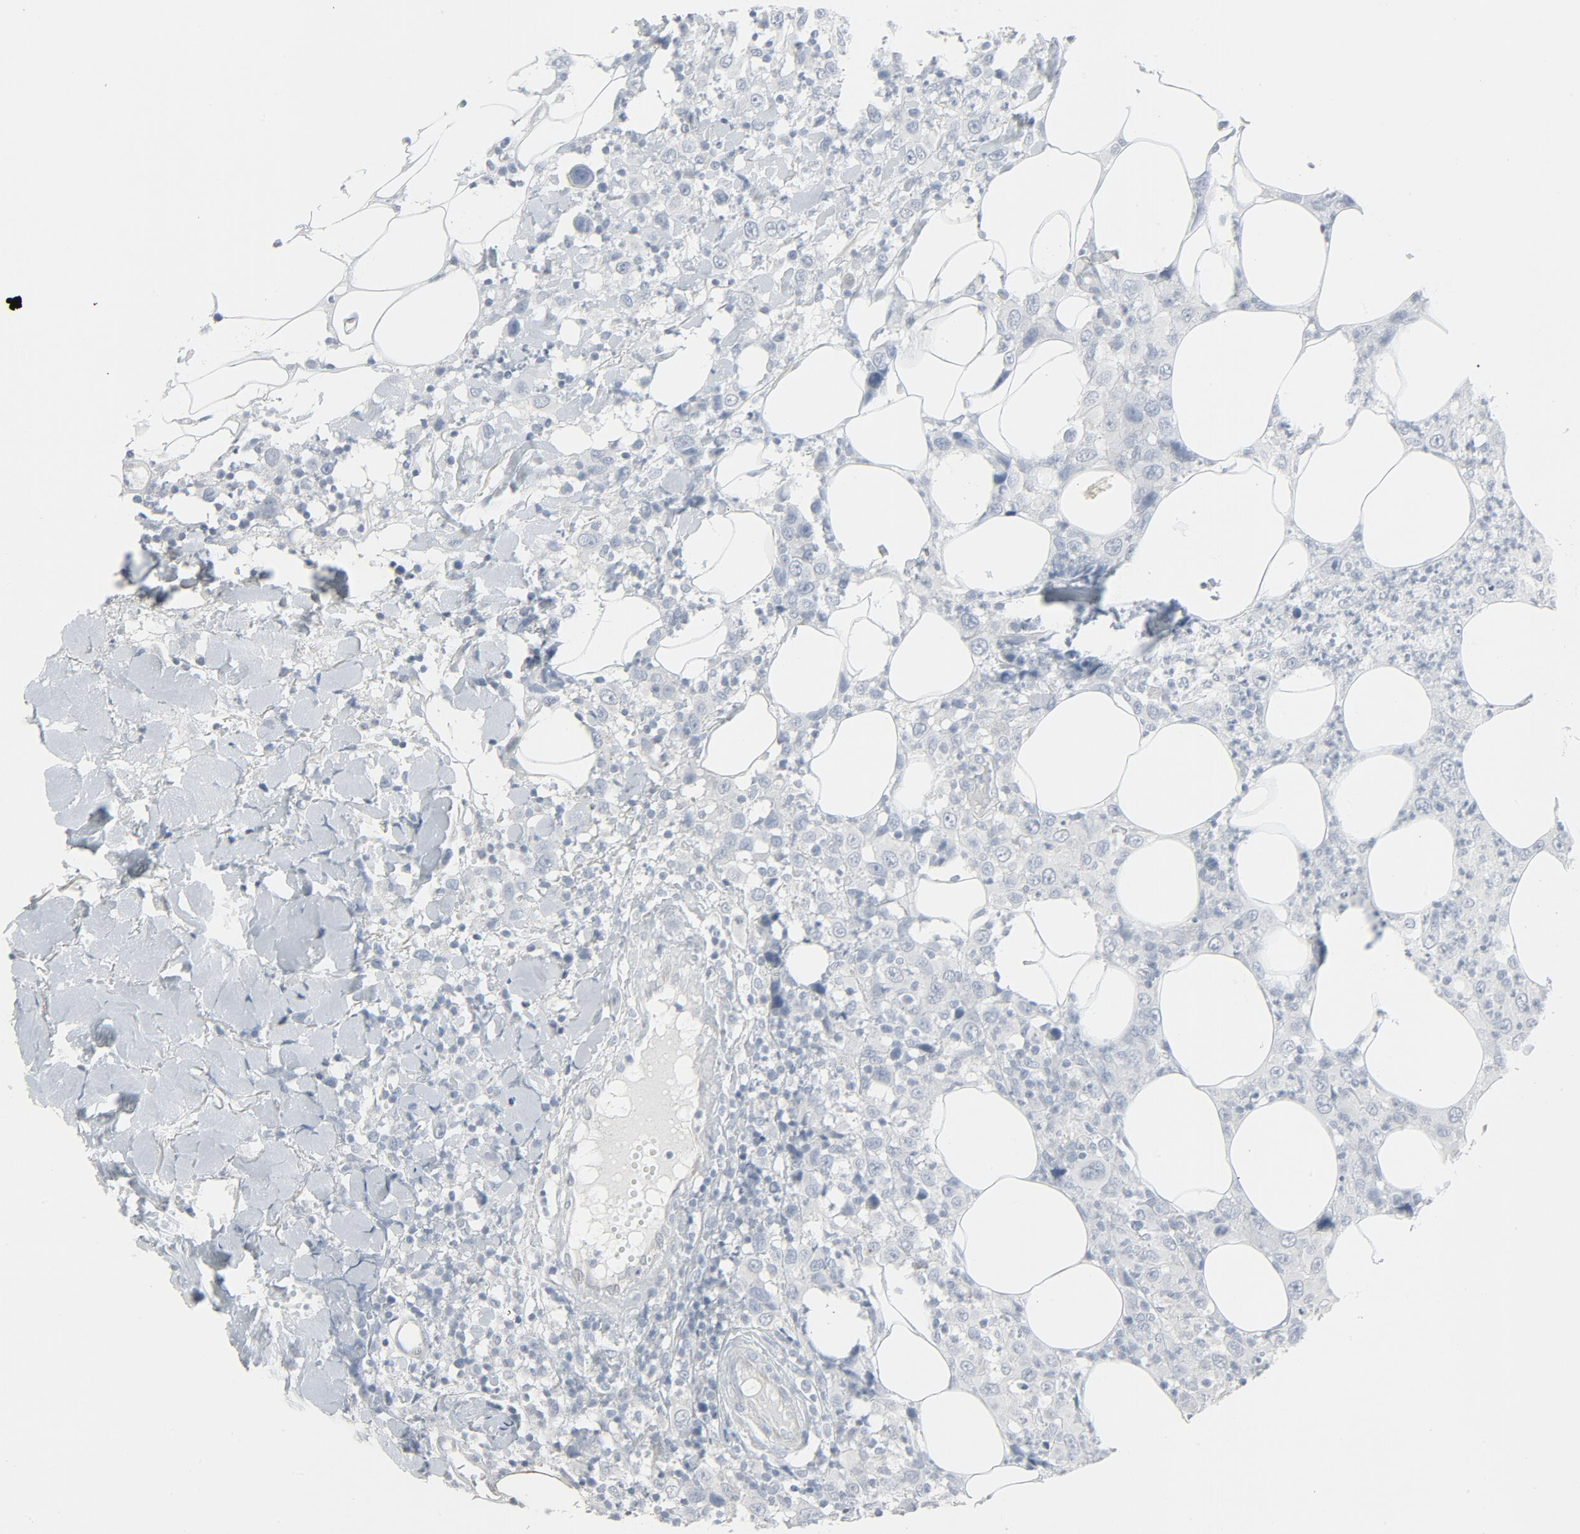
{"staining": {"intensity": "negative", "quantity": "none", "location": "none"}, "tissue": "thyroid cancer", "cell_type": "Tumor cells", "image_type": "cancer", "snomed": [{"axis": "morphology", "description": "Carcinoma, NOS"}, {"axis": "topography", "description": "Thyroid gland"}], "caption": "Image shows no significant protein expression in tumor cells of thyroid cancer (carcinoma).", "gene": "FGFR3", "patient": {"sex": "female", "age": 77}}